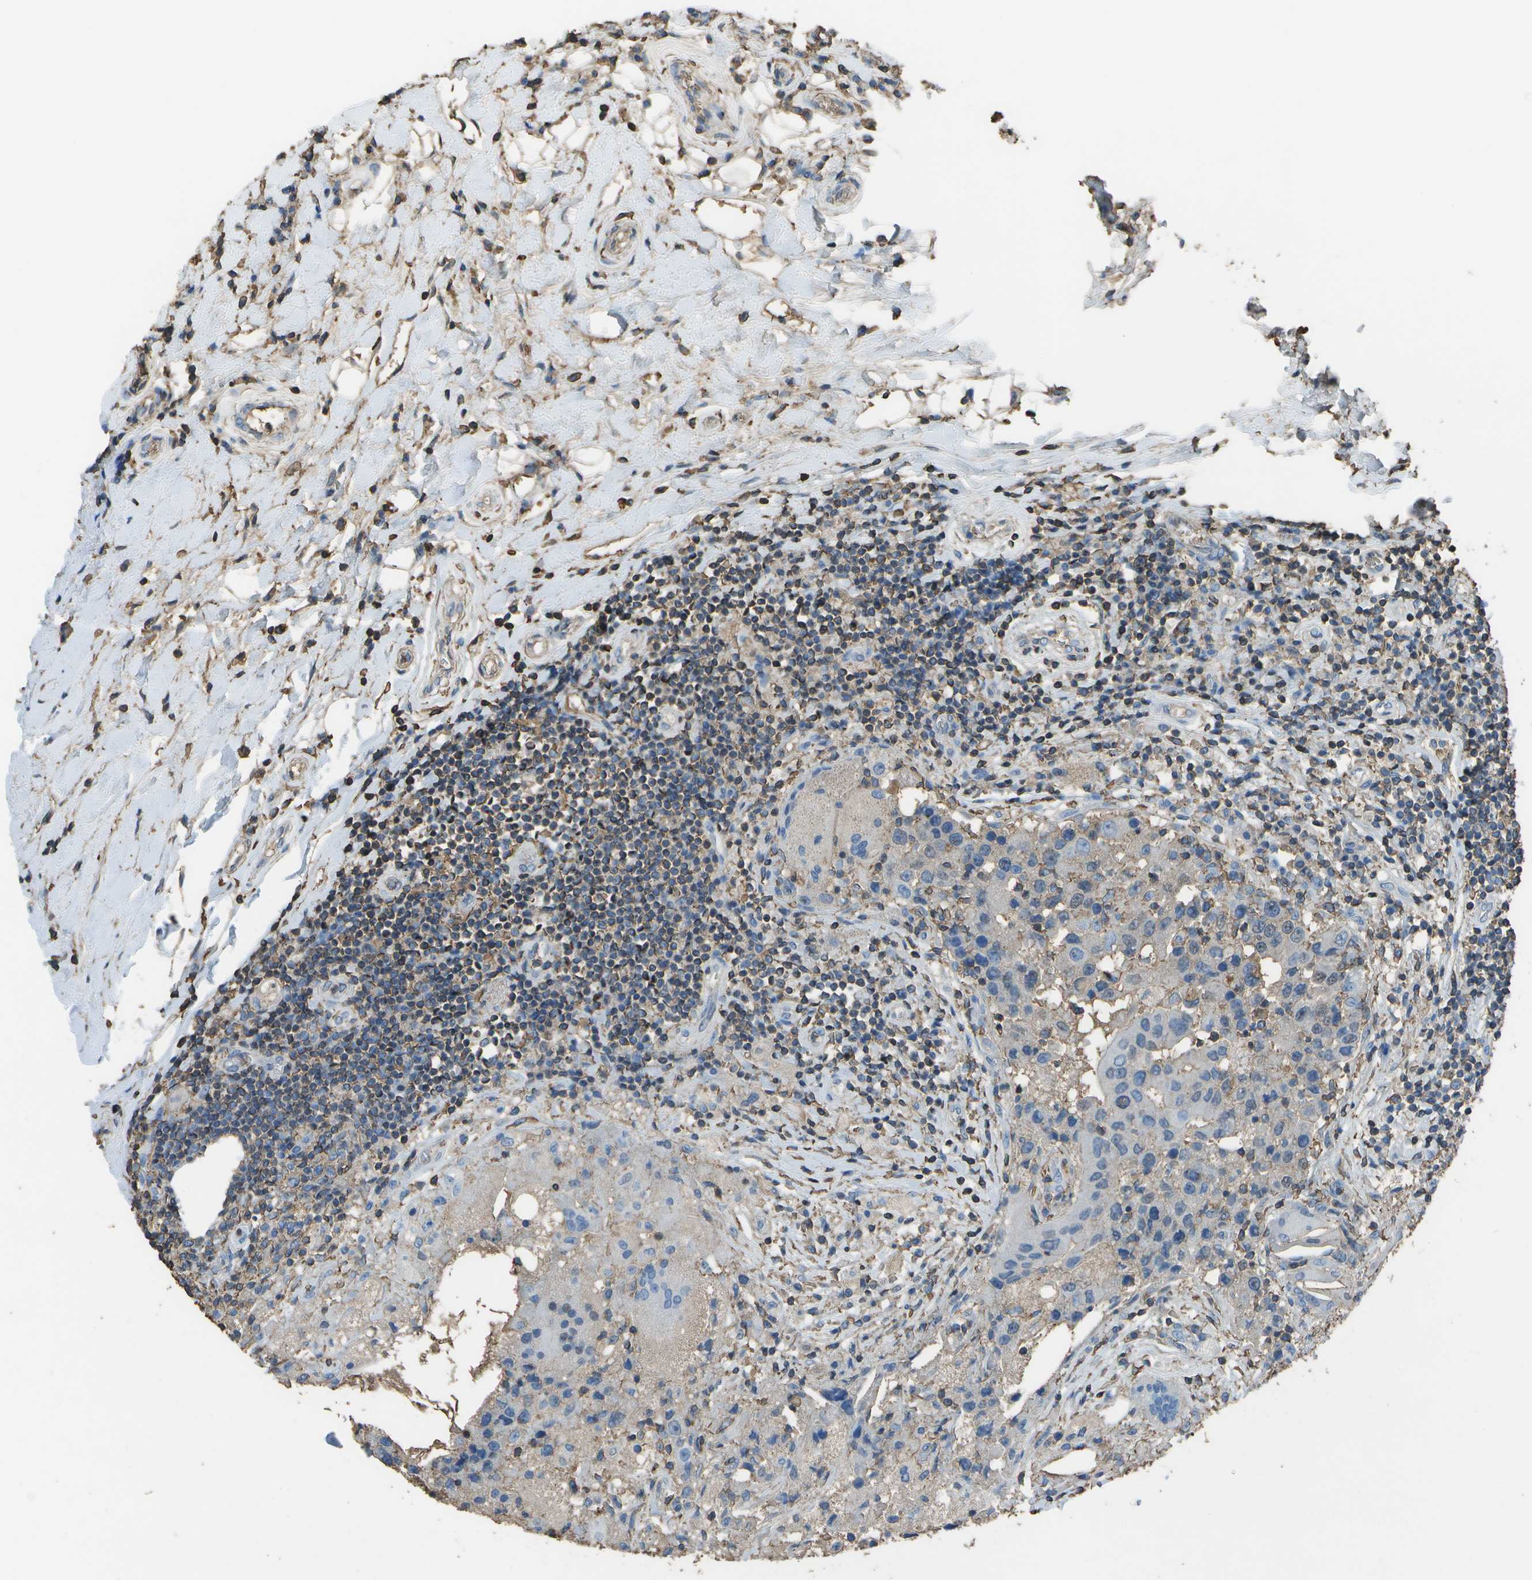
{"staining": {"intensity": "negative", "quantity": "none", "location": "none"}, "tissue": "breast cancer", "cell_type": "Tumor cells", "image_type": "cancer", "snomed": [{"axis": "morphology", "description": "Duct carcinoma"}, {"axis": "topography", "description": "Breast"}], "caption": "This is an immunohistochemistry (IHC) image of human breast cancer. There is no expression in tumor cells.", "gene": "CYP4F11", "patient": {"sex": "female", "age": 27}}